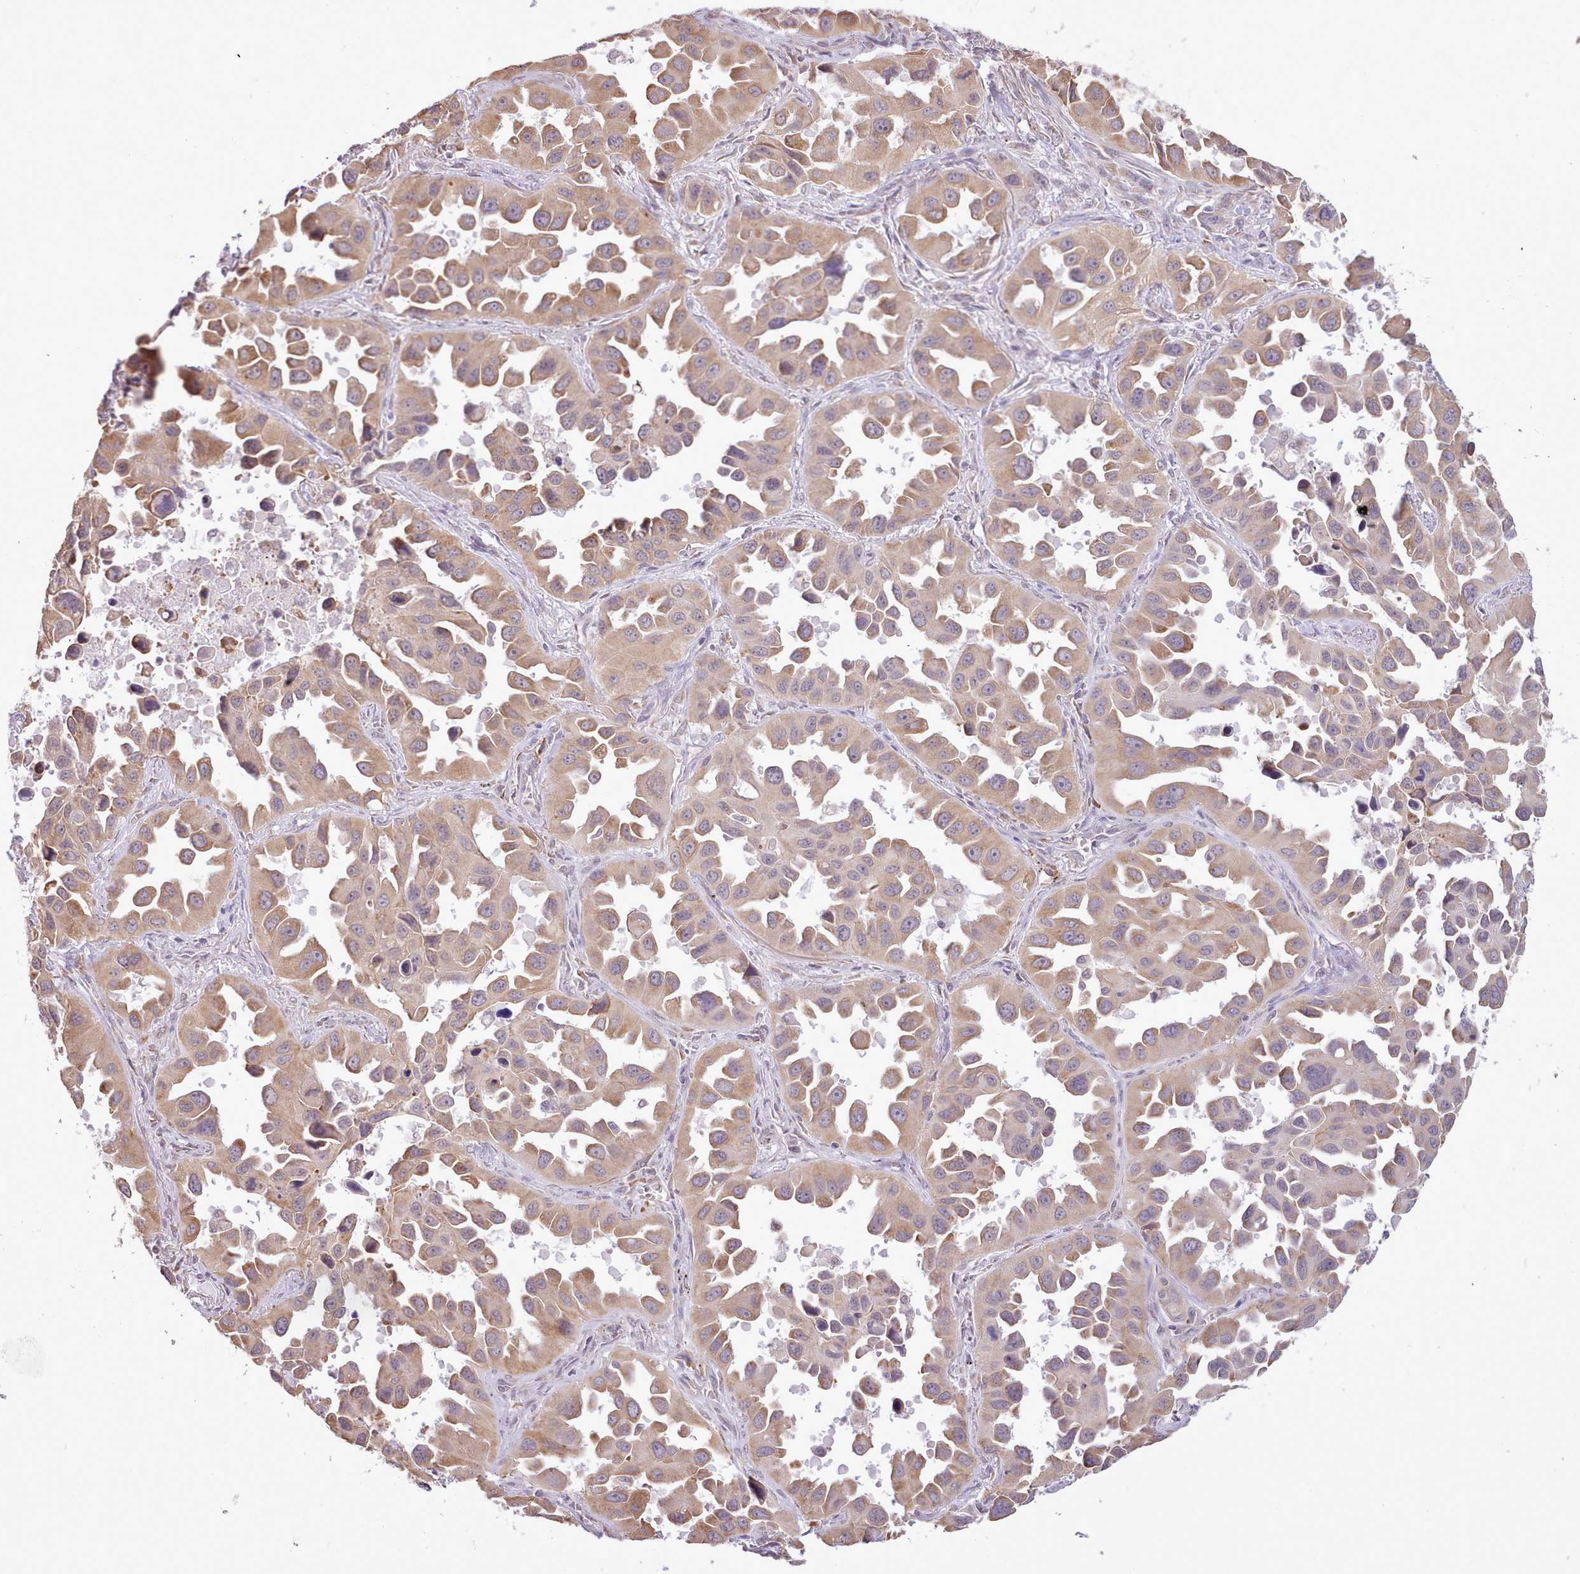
{"staining": {"intensity": "moderate", "quantity": "25%-75%", "location": "cytoplasmic/membranous"}, "tissue": "lung cancer", "cell_type": "Tumor cells", "image_type": "cancer", "snomed": [{"axis": "morphology", "description": "Adenocarcinoma, NOS"}, {"axis": "topography", "description": "Lung"}], "caption": "High-magnification brightfield microscopy of lung cancer stained with DAB (3,3'-diaminobenzidine) (brown) and counterstained with hematoxylin (blue). tumor cells exhibit moderate cytoplasmic/membranous expression is appreciated in approximately25%-75% of cells. (IHC, brightfield microscopy, high magnification).", "gene": "SEC61B", "patient": {"sex": "male", "age": 66}}